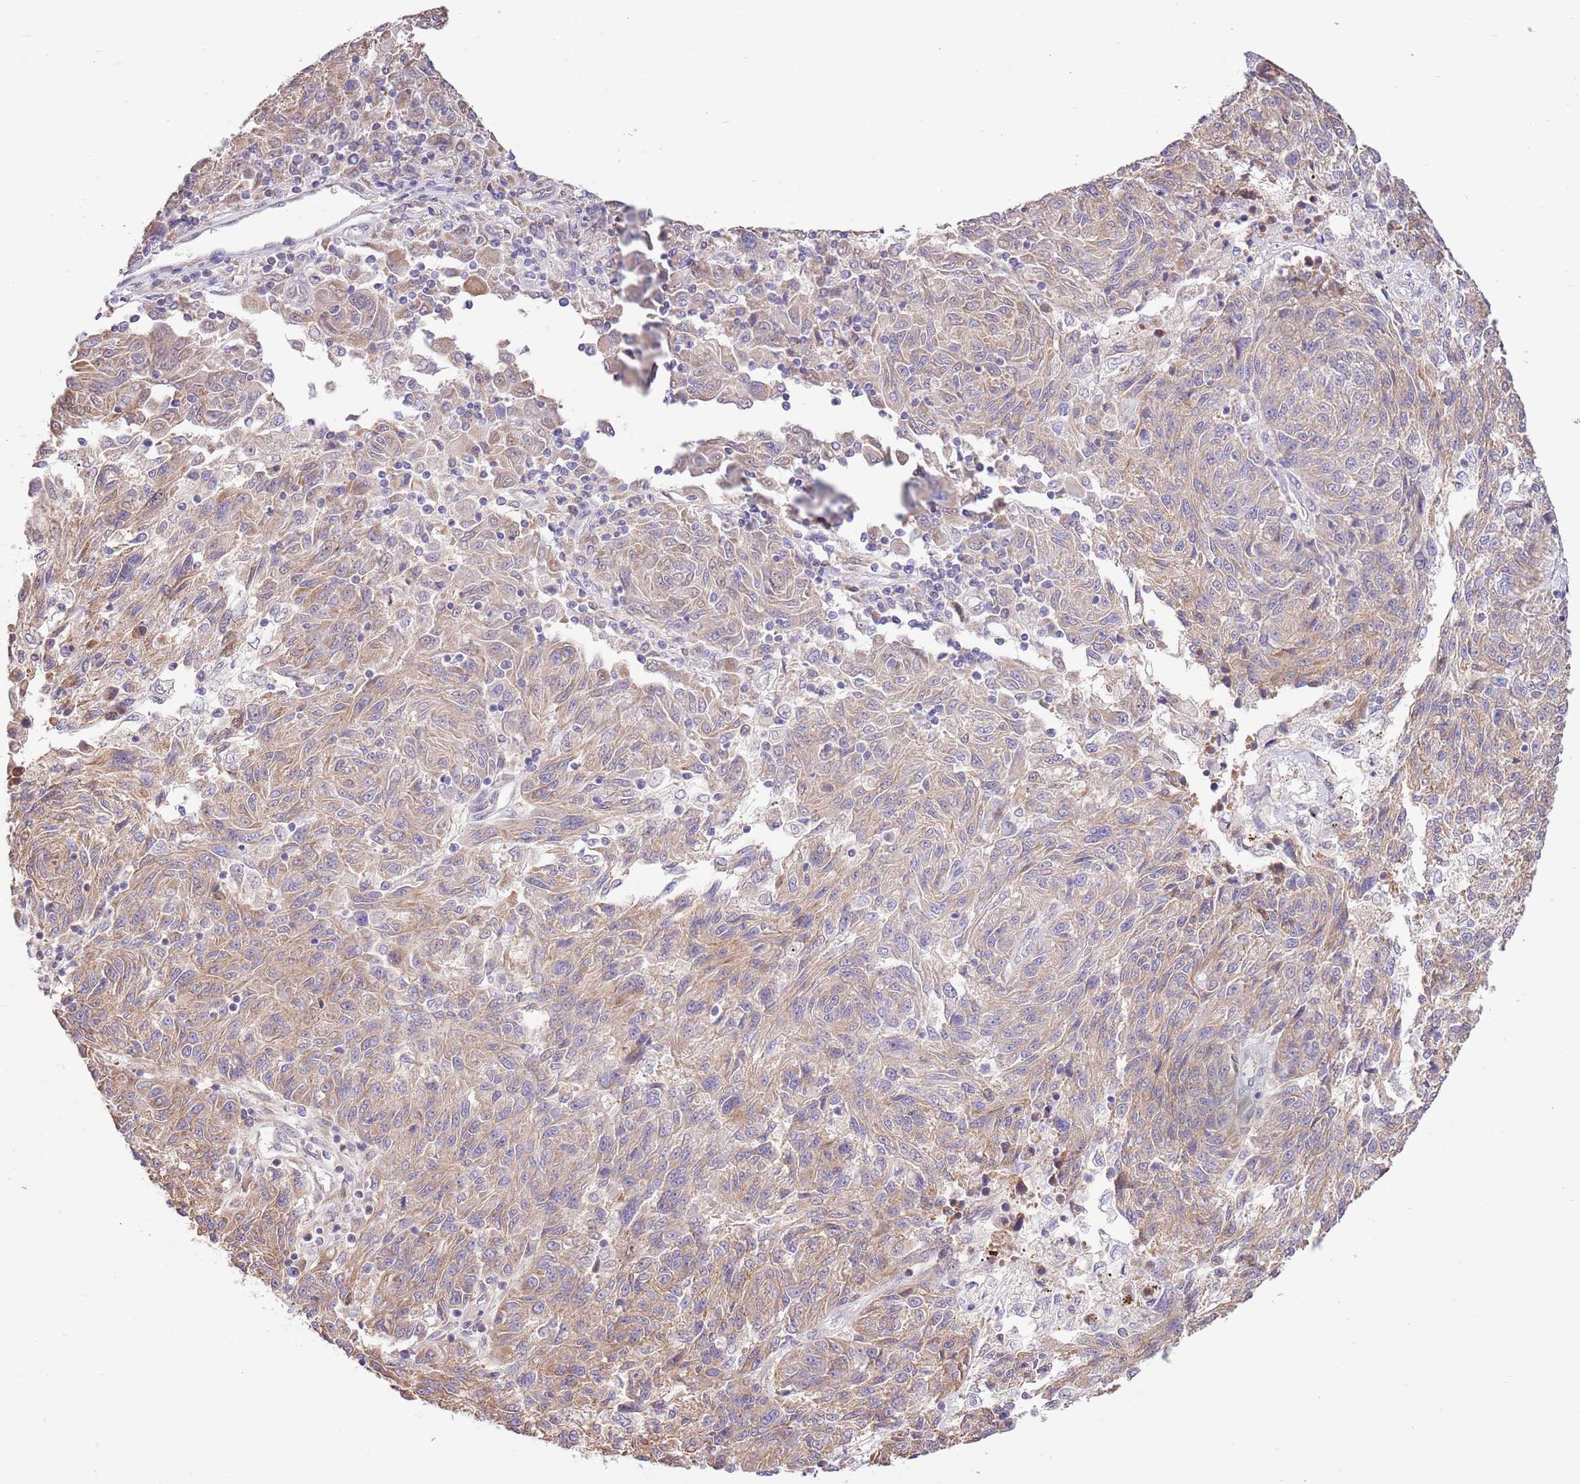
{"staining": {"intensity": "weak", "quantity": ">75%", "location": "cytoplasmic/membranous"}, "tissue": "melanoma", "cell_type": "Tumor cells", "image_type": "cancer", "snomed": [{"axis": "morphology", "description": "Malignant melanoma, NOS"}, {"axis": "topography", "description": "Skin"}], "caption": "DAB (3,3'-diaminobenzidine) immunohistochemical staining of melanoma demonstrates weak cytoplasmic/membranous protein expression in about >75% of tumor cells.", "gene": "ARL2BP", "patient": {"sex": "male", "age": 53}}